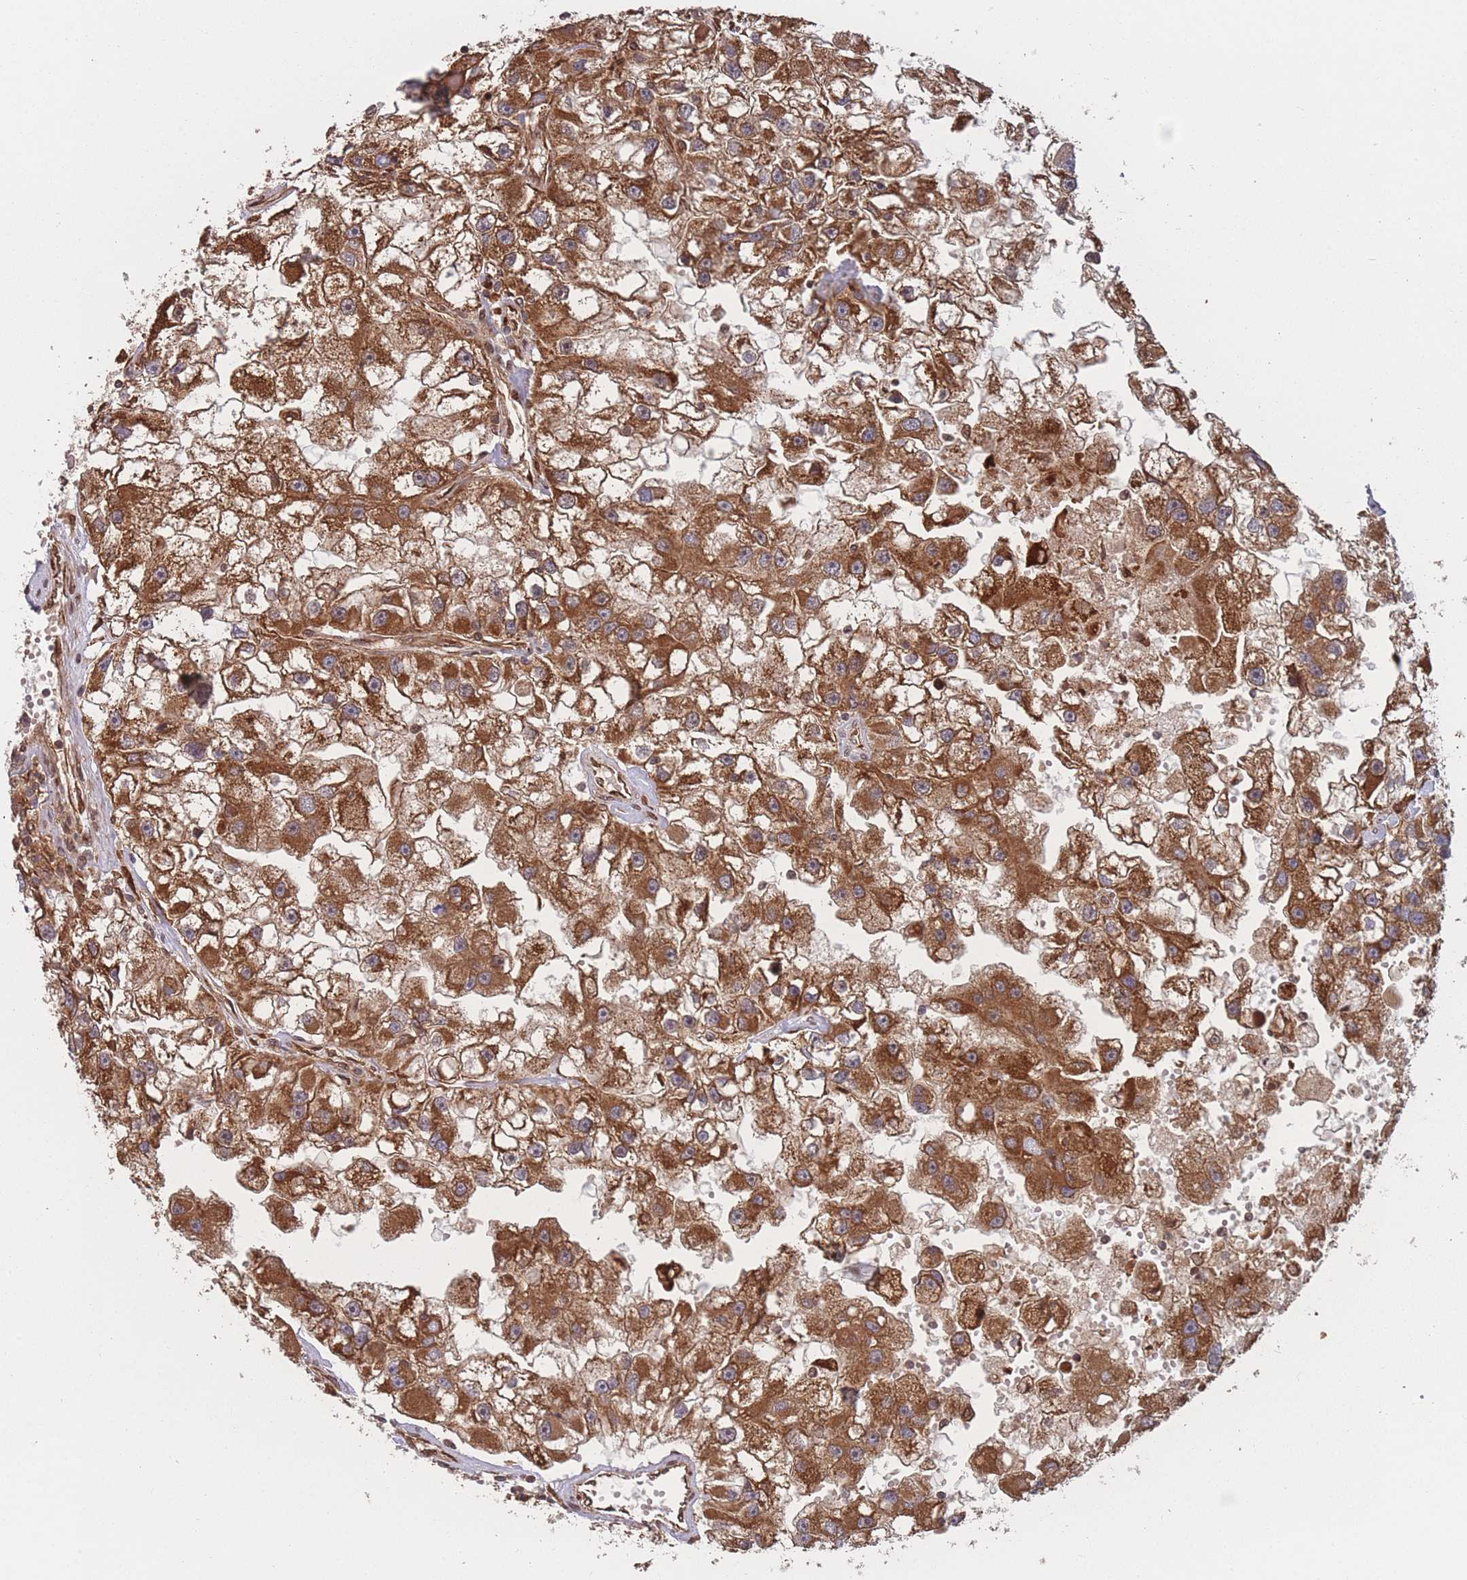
{"staining": {"intensity": "strong", "quantity": ">75%", "location": "cytoplasmic/membranous"}, "tissue": "renal cancer", "cell_type": "Tumor cells", "image_type": "cancer", "snomed": [{"axis": "morphology", "description": "Adenocarcinoma, NOS"}, {"axis": "topography", "description": "Kidney"}], "caption": "The histopathology image reveals staining of adenocarcinoma (renal), revealing strong cytoplasmic/membranous protein staining (brown color) within tumor cells.", "gene": "PODXL2", "patient": {"sex": "male", "age": 63}}